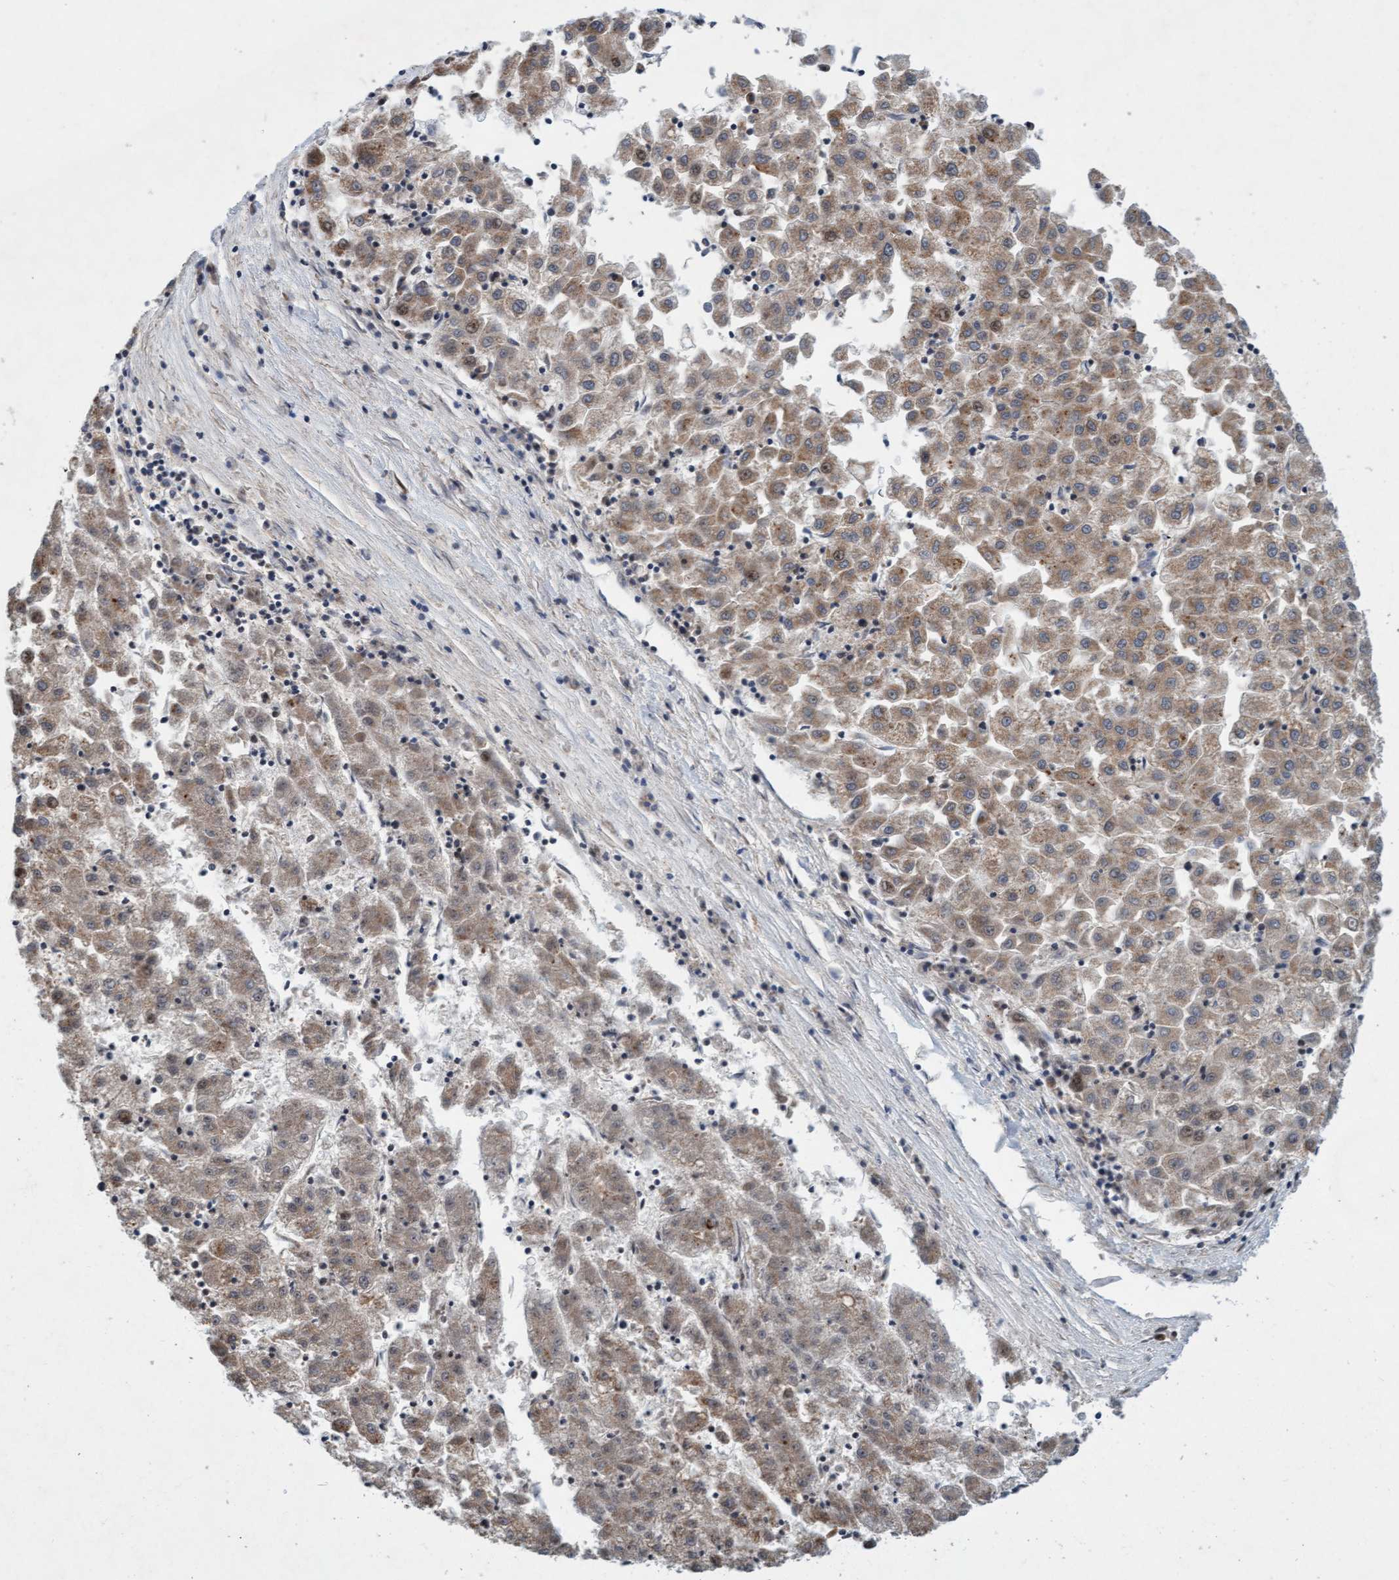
{"staining": {"intensity": "weak", "quantity": ">75%", "location": "cytoplasmic/membranous"}, "tissue": "liver cancer", "cell_type": "Tumor cells", "image_type": "cancer", "snomed": [{"axis": "morphology", "description": "Carcinoma, Hepatocellular, NOS"}, {"axis": "topography", "description": "Liver"}], "caption": "Protein expression analysis of hepatocellular carcinoma (liver) displays weak cytoplasmic/membranous expression in about >75% of tumor cells.", "gene": "TMEM70", "patient": {"sex": "male", "age": 72}}